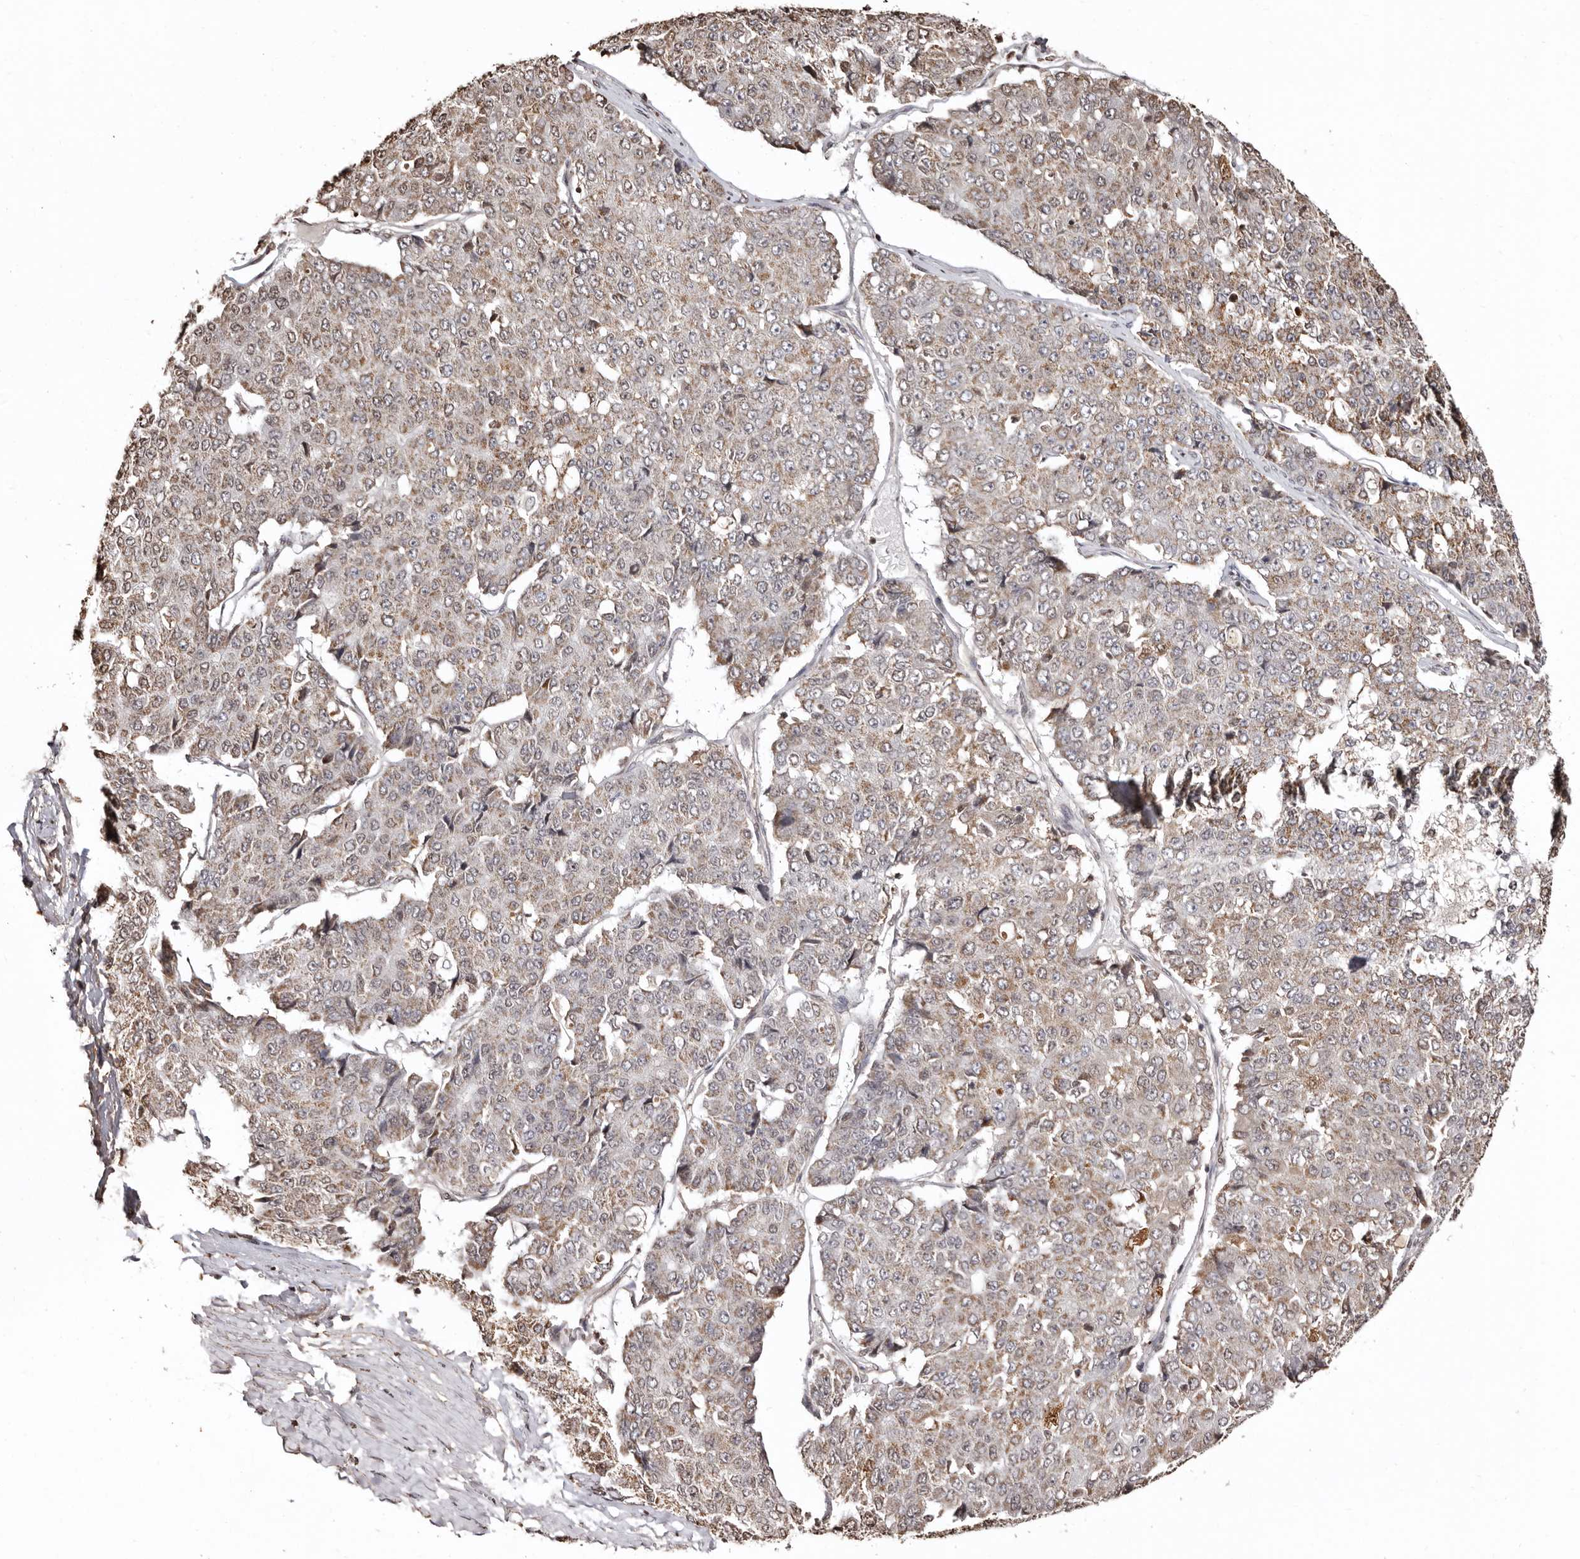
{"staining": {"intensity": "moderate", "quantity": "25%-75%", "location": "cytoplasmic/membranous"}, "tissue": "pancreatic cancer", "cell_type": "Tumor cells", "image_type": "cancer", "snomed": [{"axis": "morphology", "description": "Adenocarcinoma, NOS"}, {"axis": "topography", "description": "Pancreas"}], "caption": "About 25%-75% of tumor cells in adenocarcinoma (pancreatic) exhibit moderate cytoplasmic/membranous protein staining as visualized by brown immunohistochemical staining.", "gene": "CCDC190", "patient": {"sex": "male", "age": 50}}